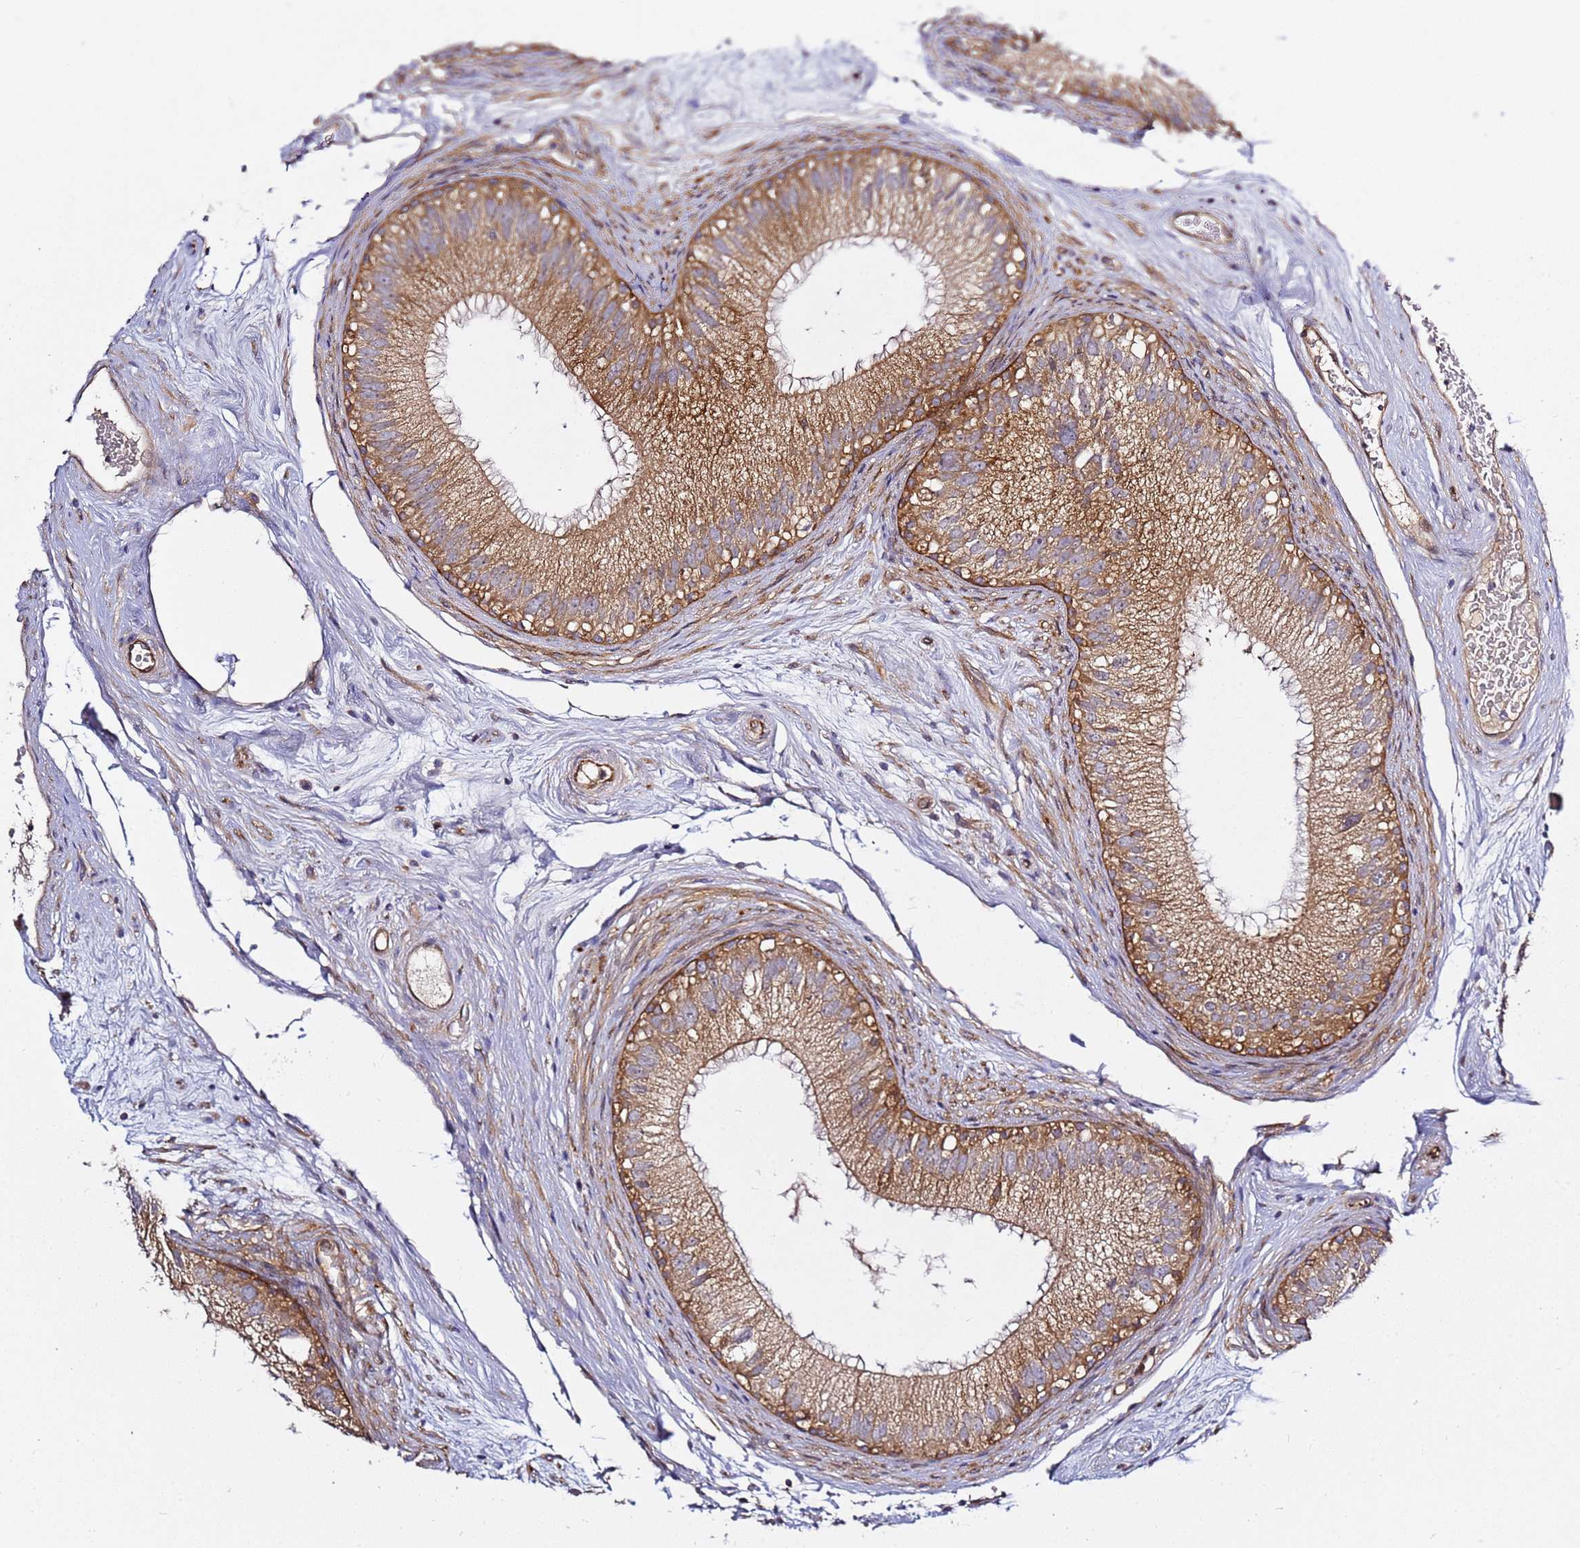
{"staining": {"intensity": "moderate", "quantity": ">75%", "location": "cytoplasmic/membranous"}, "tissue": "epididymis", "cell_type": "Glandular cells", "image_type": "normal", "snomed": [{"axis": "morphology", "description": "Normal tissue, NOS"}, {"axis": "topography", "description": "Epididymis"}], "caption": "Human epididymis stained with a brown dye demonstrates moderate cytoplasmic/membranous positive staining in about >75% of glandular cells.", "gene": "GNL1", "patient": {"sex": "male", "age": 77}}